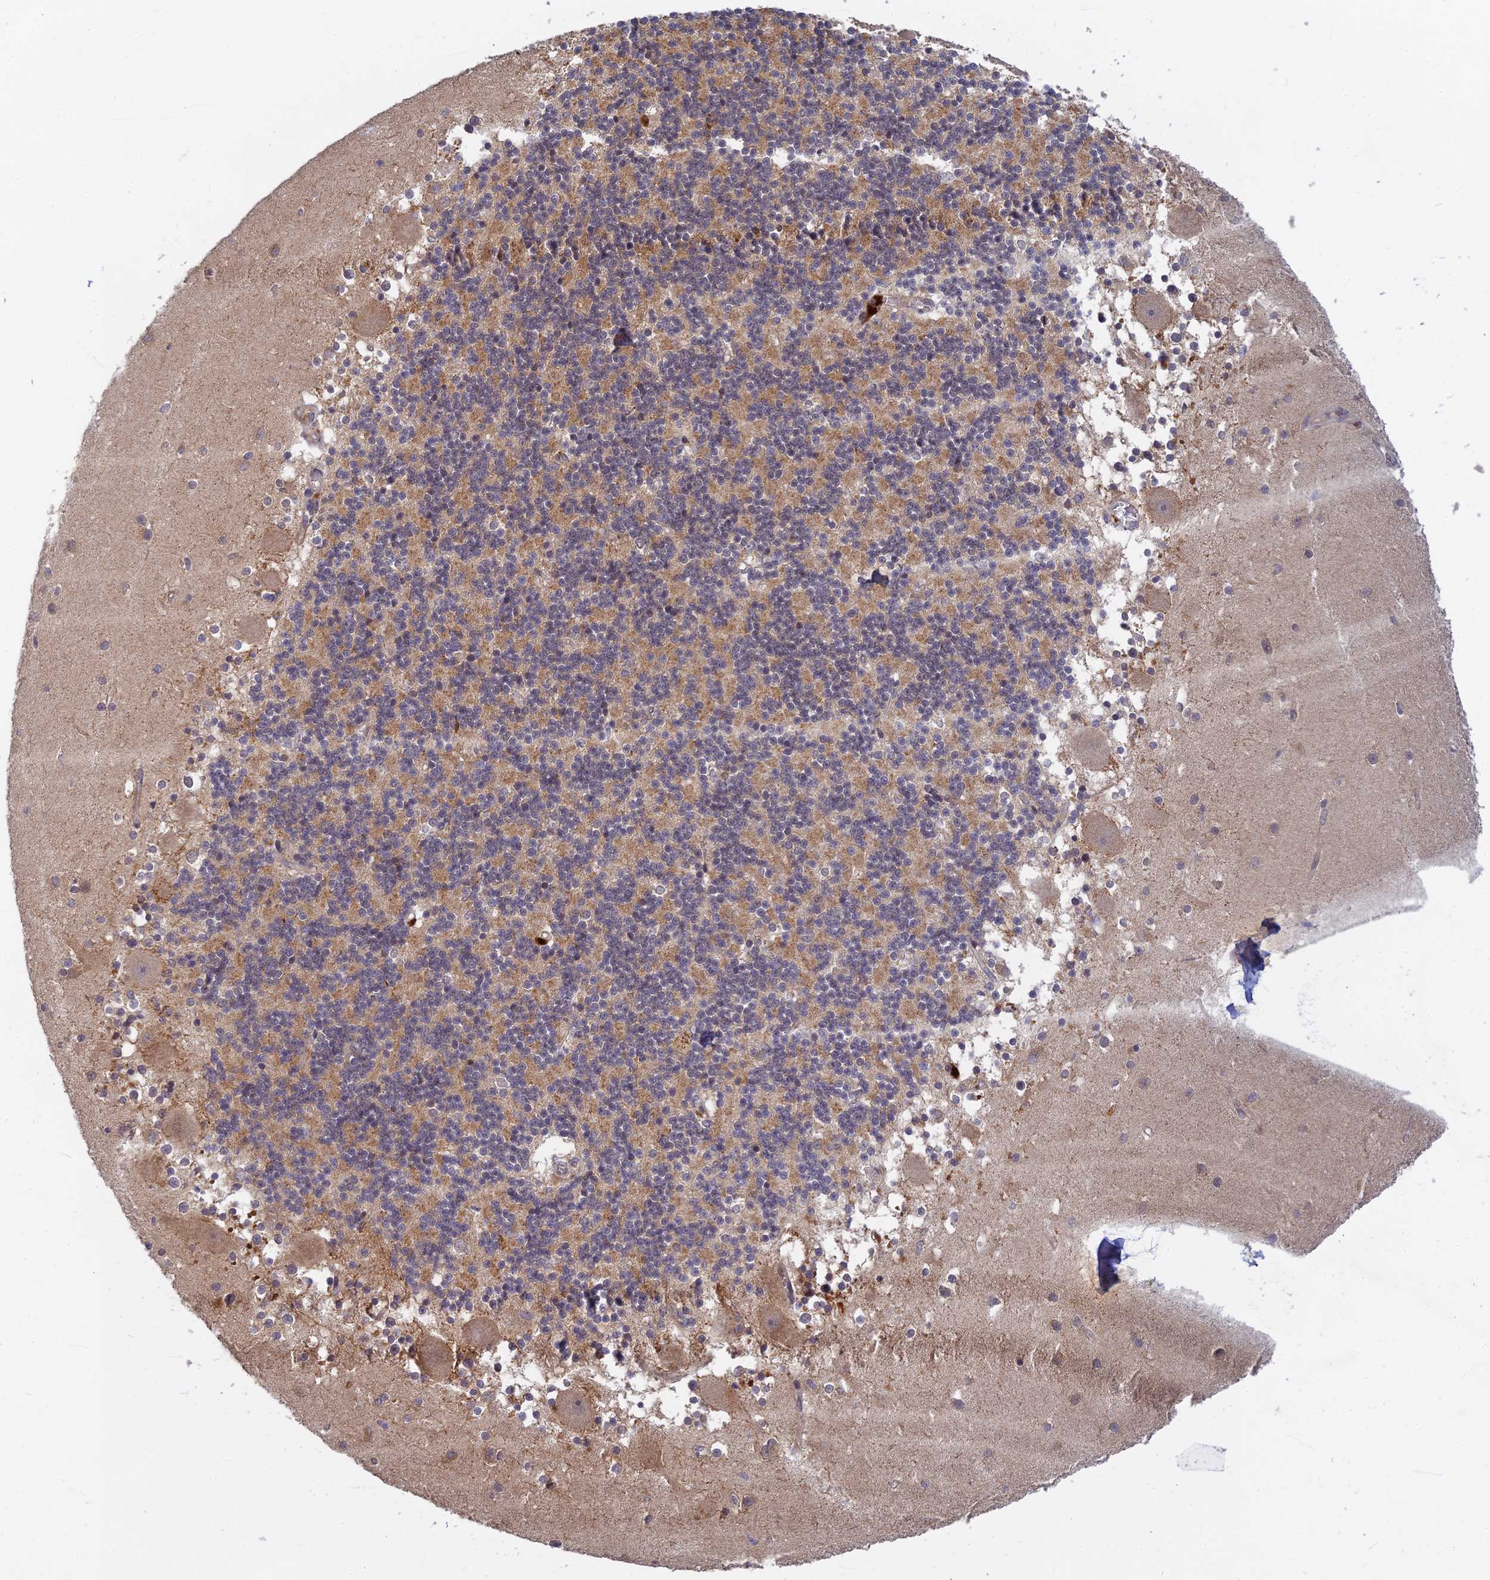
{"staining": {"intensity": "moderate", "quantity": ">75%", "location": "cytoplasmic/membranous"}, "tissue": "cerebellum", "cell_type": "Cells in granular layer", "image_type": "normal", "snomed": [{"axis": "morphology", "description": "Normal tissue, NOS"}, {"axis": "topography", "description": "Cerebellum"}], "caption": "Unremarkable cerebellum exhibits moderate cytoplasmic/membranous expression in approximately >75% of cells in granular layer, visualized by immunohistochemistry.", "gene": "FAM151B", "patient": {"sex": "male", "age": 54}}